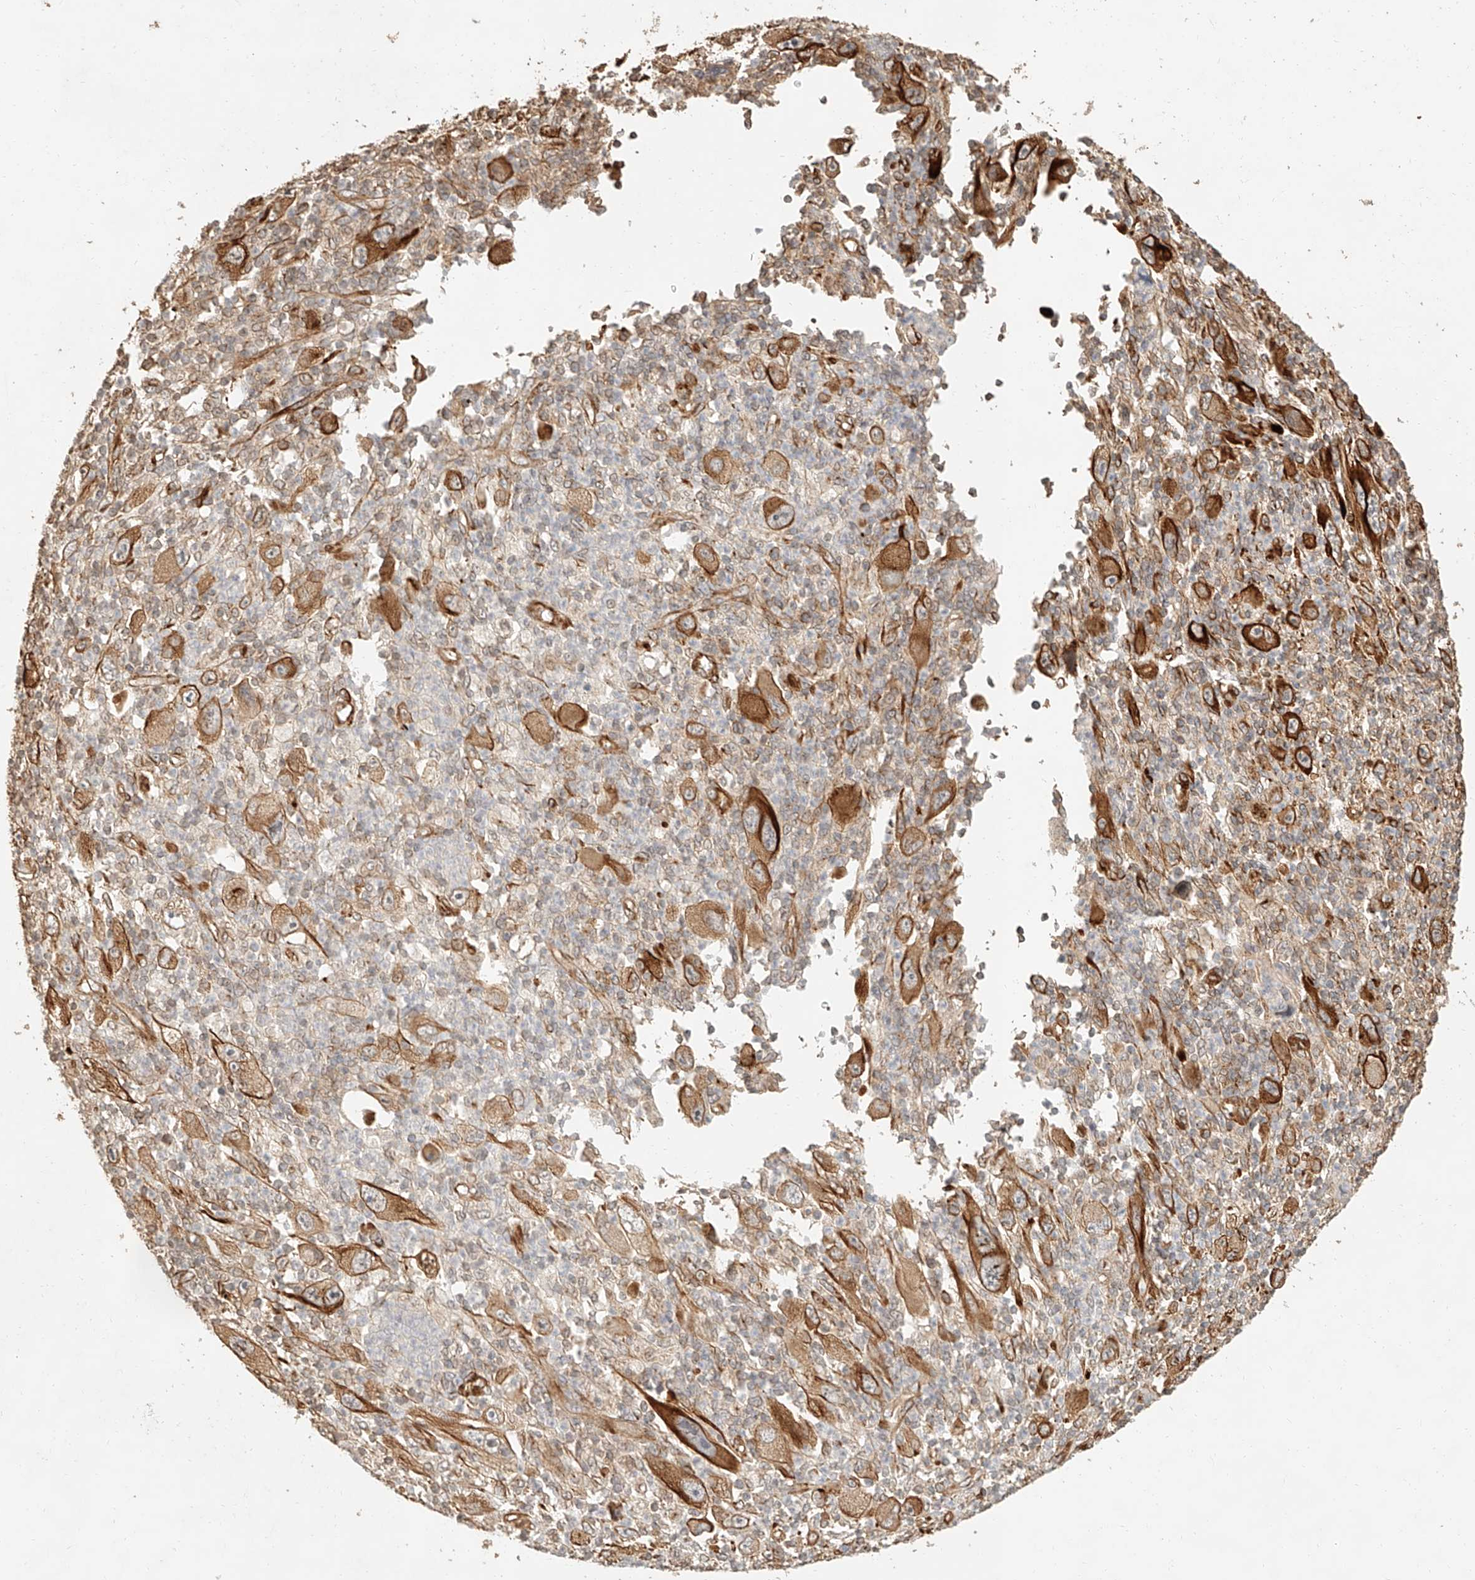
{"staining": {"intensity": "moderate", "quantity": ">75%", "location": "cytoplasmic/membranous"}, "tissue": "melanoma", "cell_type": "Tumor cells", "image_type": "cancer", "snomed": [{"axis": "morphology", "description": "Malignant melanoma, Metastatic site"}, {"axis": "topography", "description": "Skin"}], "caption": "Immunohistochemistry image of neoplastic tissue: human melanoma stained using immunohistochemistry shows medium levels of moderate protein expression localized specifically in the cytoplasmic/membranous of tumor cells, appearing as a cytoplasmic/membranous brown color.", "gene": "NAP1L1", "patient": {"sex": "female", "age": 56}}